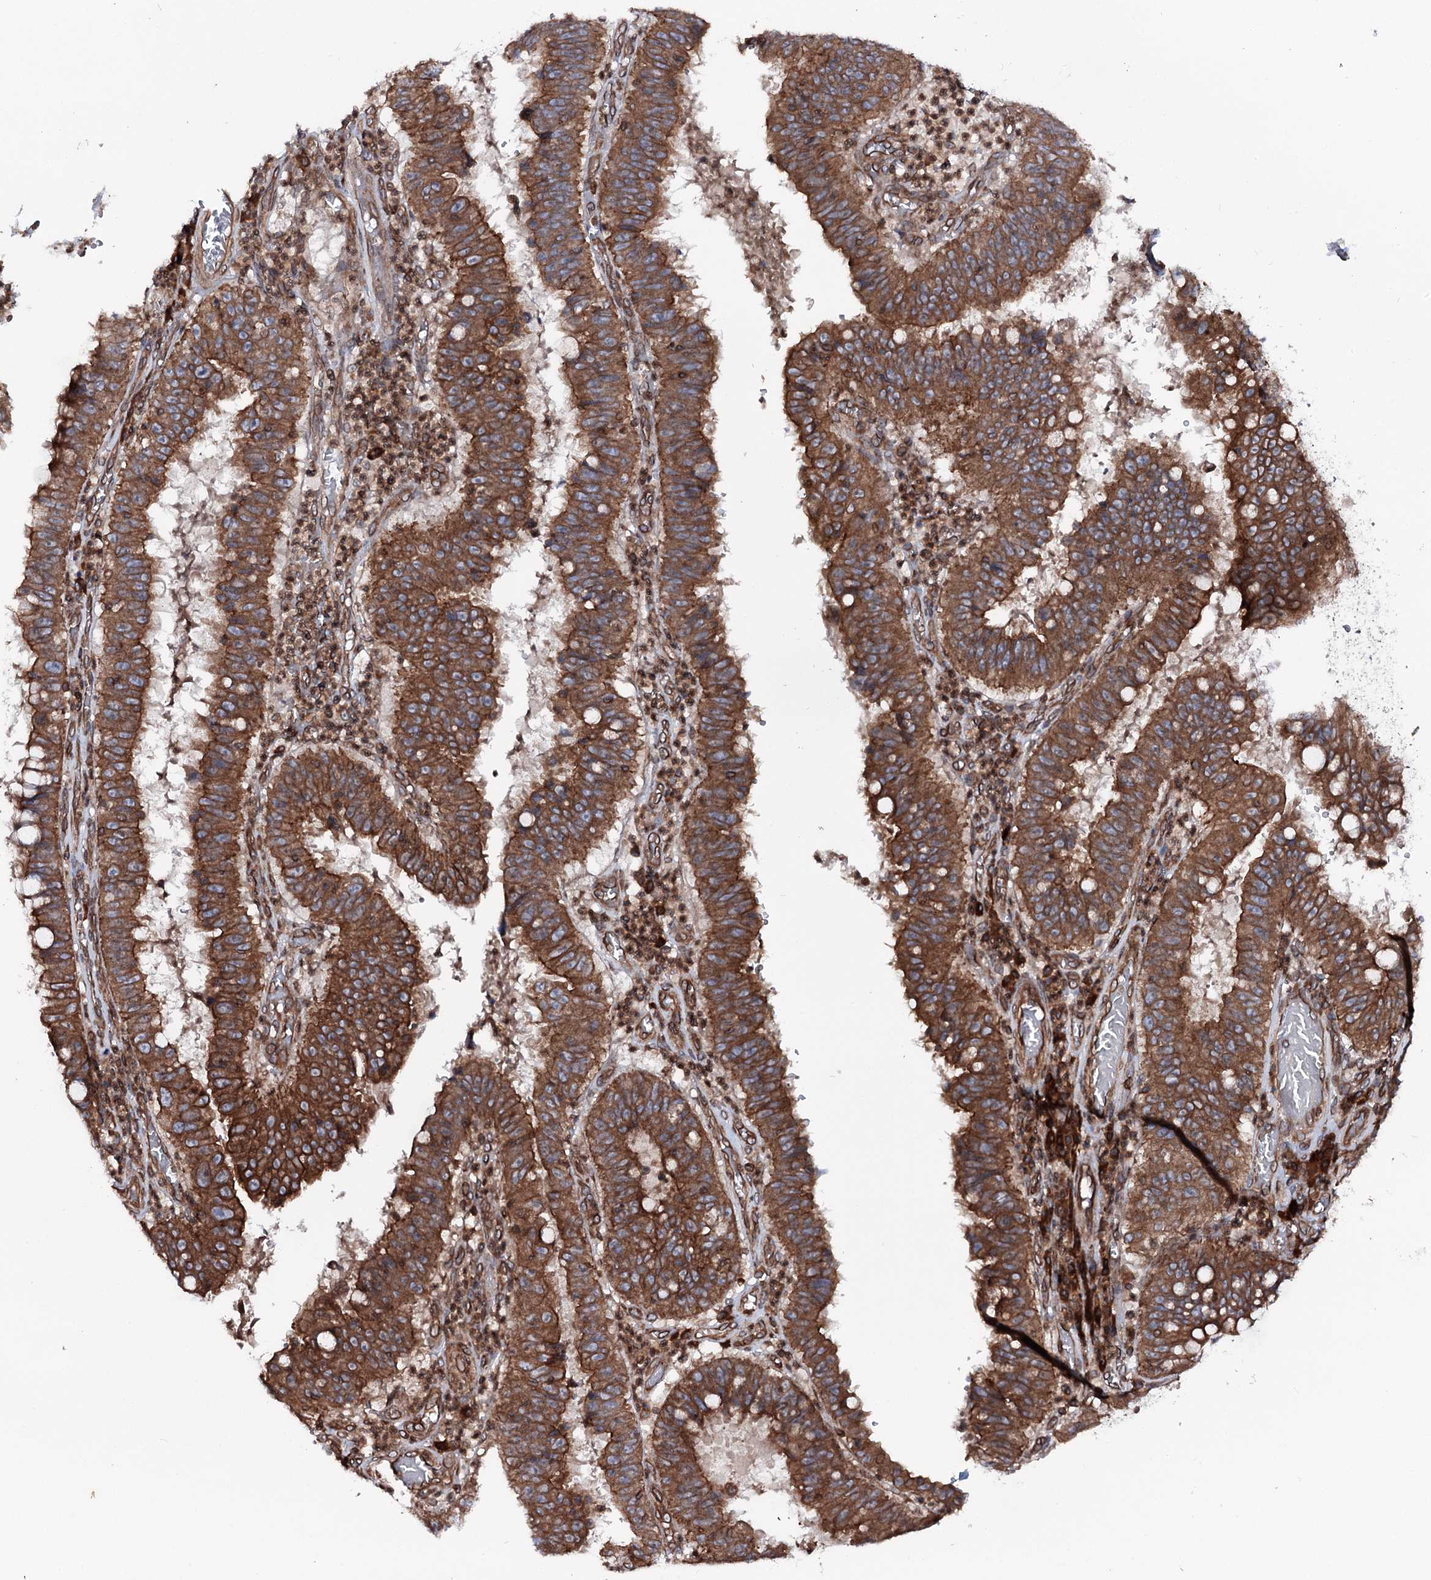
{"staining": {"intensity": "strong", "quantity": ">75%", "location": "cytoplasmic/membranous"}, "tissue": "stomach cancer", "cell_type": "Tumor cells", "image_type": "cancer", "snomed": [{"axis": "morphology", "description": "Adenocarcinoma, NOS"}, {"axis": "topography", "description": "Stomach"}], "caption": "IHC histopathology image of human stomach adenocarcinoma stained for a protein (brown), which exhibits high levels of strong cytoplasmic/membranous positivity in about >75% of tumor cells.", "gene": "FGFR1OP2", "patient": {"sex": "male", "age": 59}}